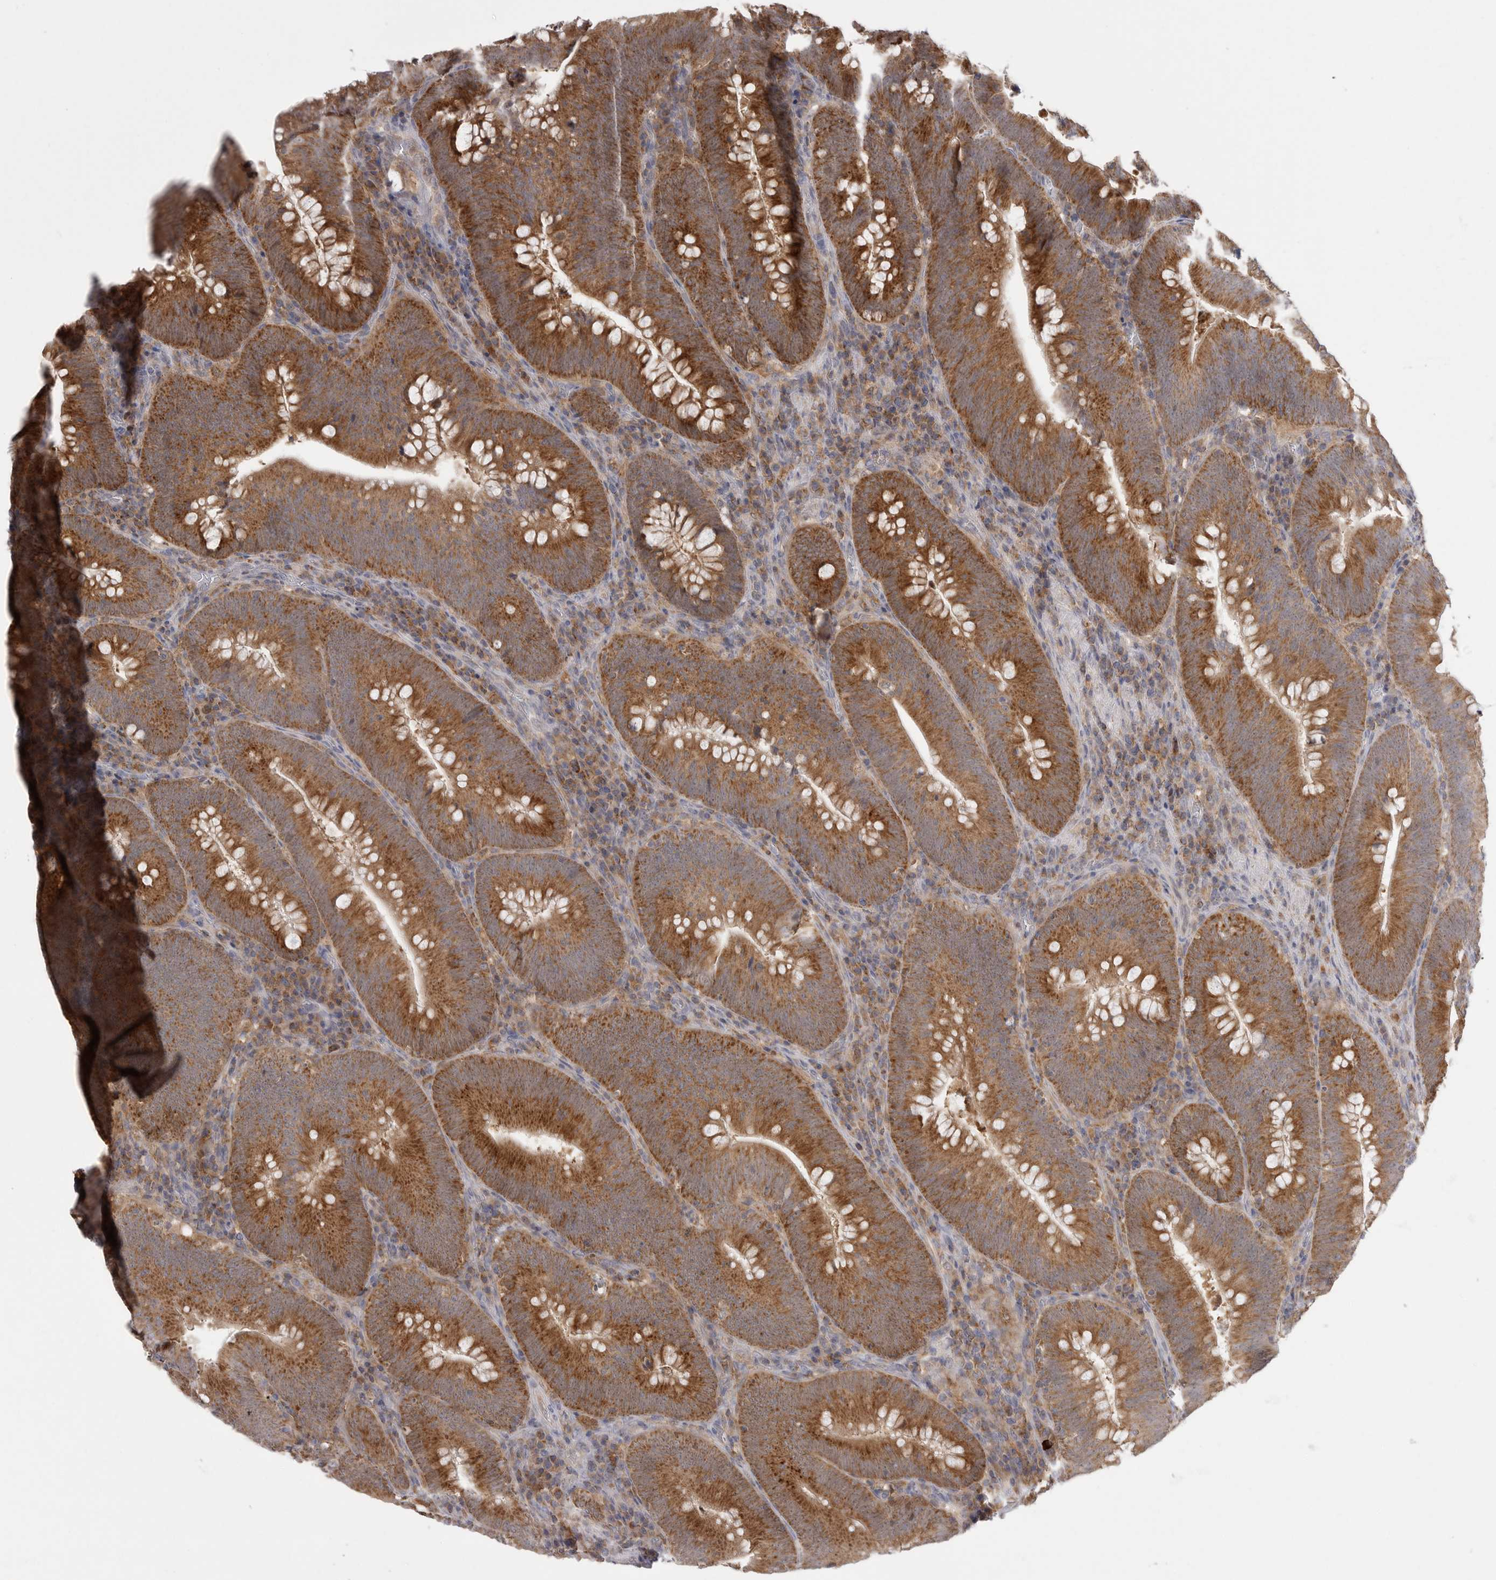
{"staining": {"intensity": "strong", "quantity": ">75%", "location": "cytoplasmic/membranous"}, "tissue": "colorectal cancer", "cell_type": "Tumor cells", "image_type": "cancer", "snomed": [{"axis": "morphology", "description": "Normal tissue, NOS"}, {"axis": "topography", "description": "Colon"}], "caption": "Immunohistochemistry (IHC) of colorectal cancer demonstrates high levels of strong cytoplasmic/membranous expression in about >75% of tumor cells.", "gene": "KYAT3", "patient": {"sex": "female", "age": 82}}